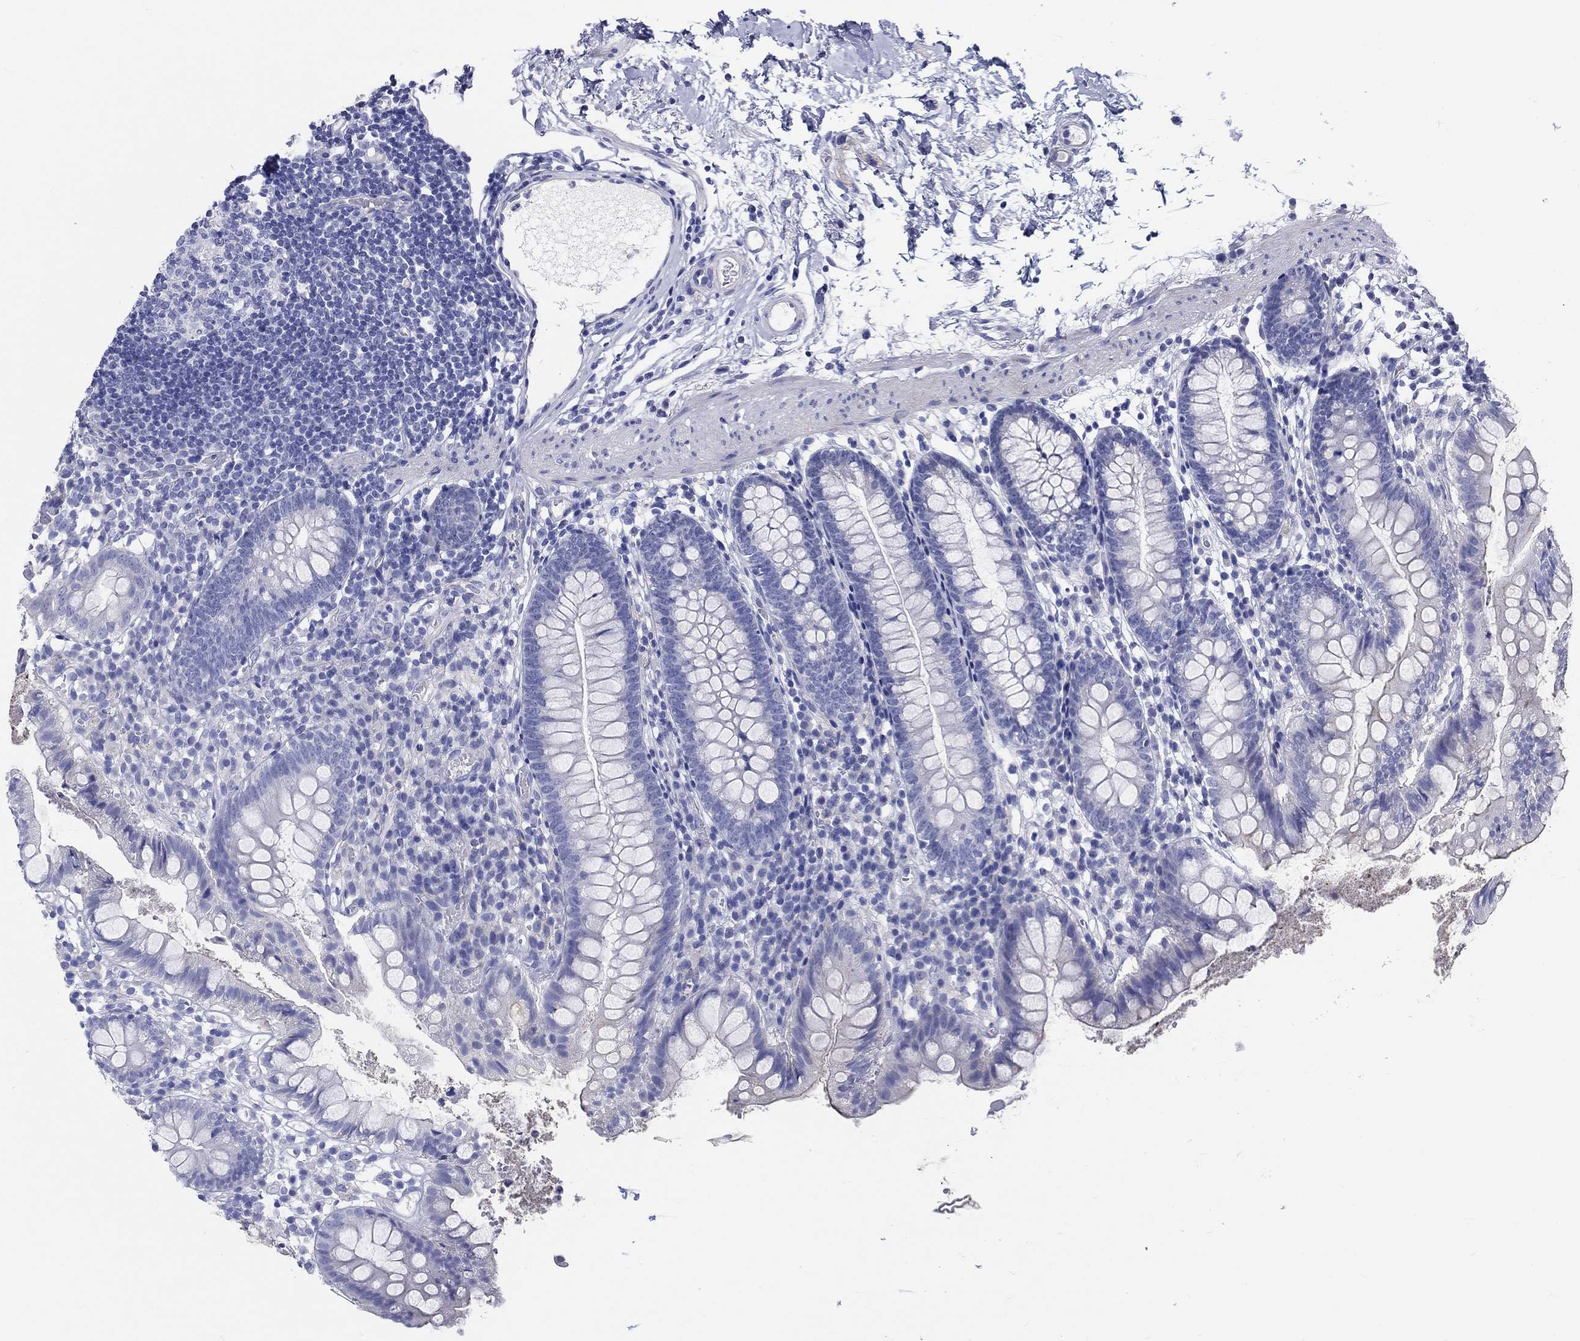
{"staining": {"intensity": "weak", "quantity": "<25%", "location": "cytoplasmic/membranous"}, "tissue": "small intestine", "cell_type": "Glandular cells", "image_type": "normal", "snomed": [{"axis": "morphology", "description": "Normal tissue, NOS"}, {"axis": "topography", "description": "Small intestine"}], "caption": "This micrograph is of benign small intestine stained with IHC to label a protein in brown with the nuclei are counter-stained blue. There is no expression in glandular cells.", "gene": "CRYGS", "patient": {"sex": "female", "age": 90}}